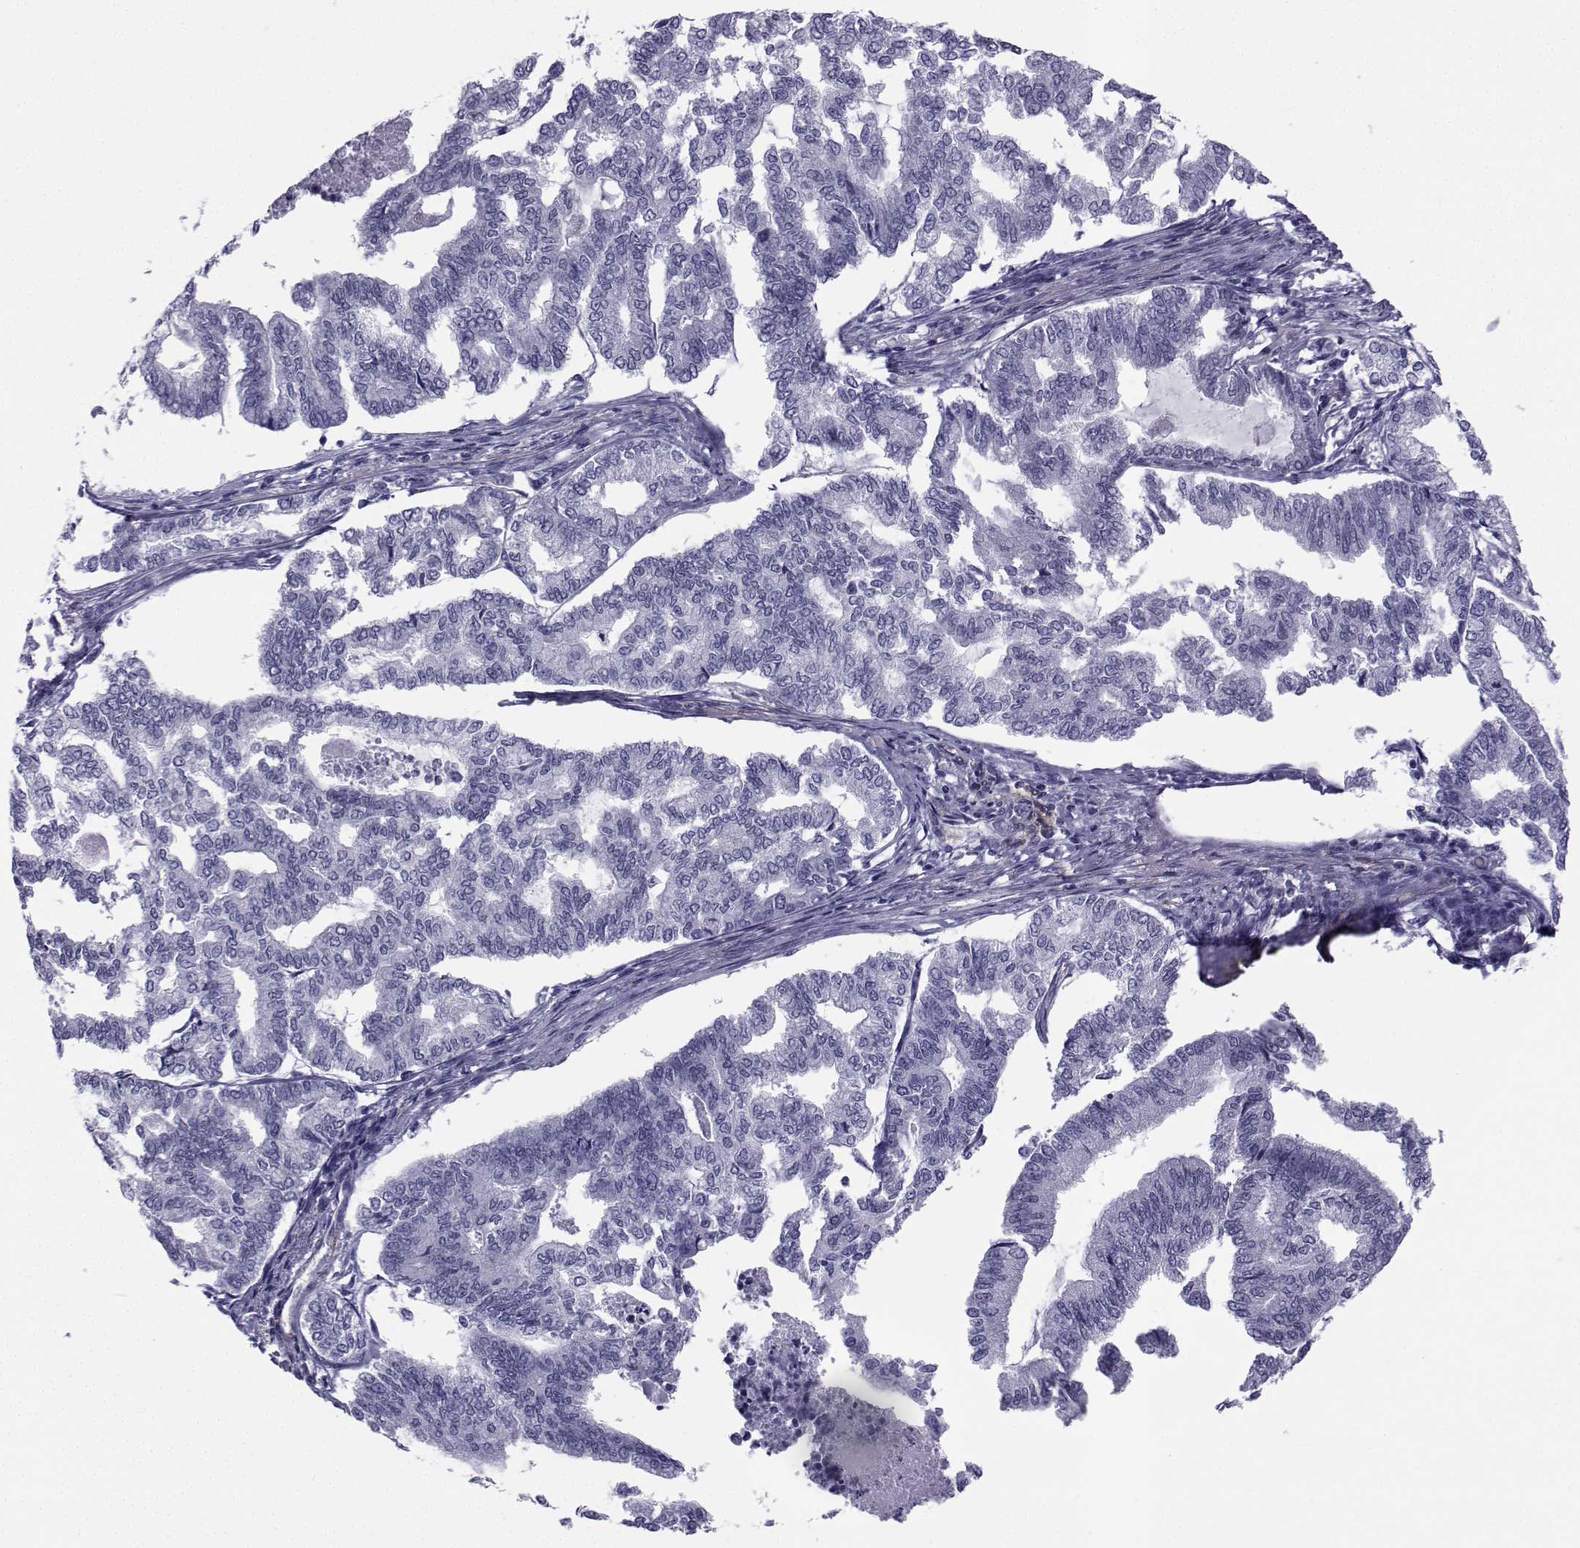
{"staining": {"intensity": "negative", "quantity": "none", "location": "none"}, "tissue": "endometrial cancer", "cell_type": "Tumor cells", "image_type": "cancer", "snomed": [{"axis": "morphology", "description": "Adenocarcinoma, NOS"}, {"axis": "topography", "description": "Endometrium"}], "caption": "IHC micrograph of neoplastic tissue: human adenocarcinoma (endometrial) stained with DAB reveals no significant protein expression in tumor cells. The staining is performed using DAB brown chromogen with nuclei counter-stained in using hematoxylin.", "gene": "SPANXD", "patient": {"sex": "female", "age": 79}}